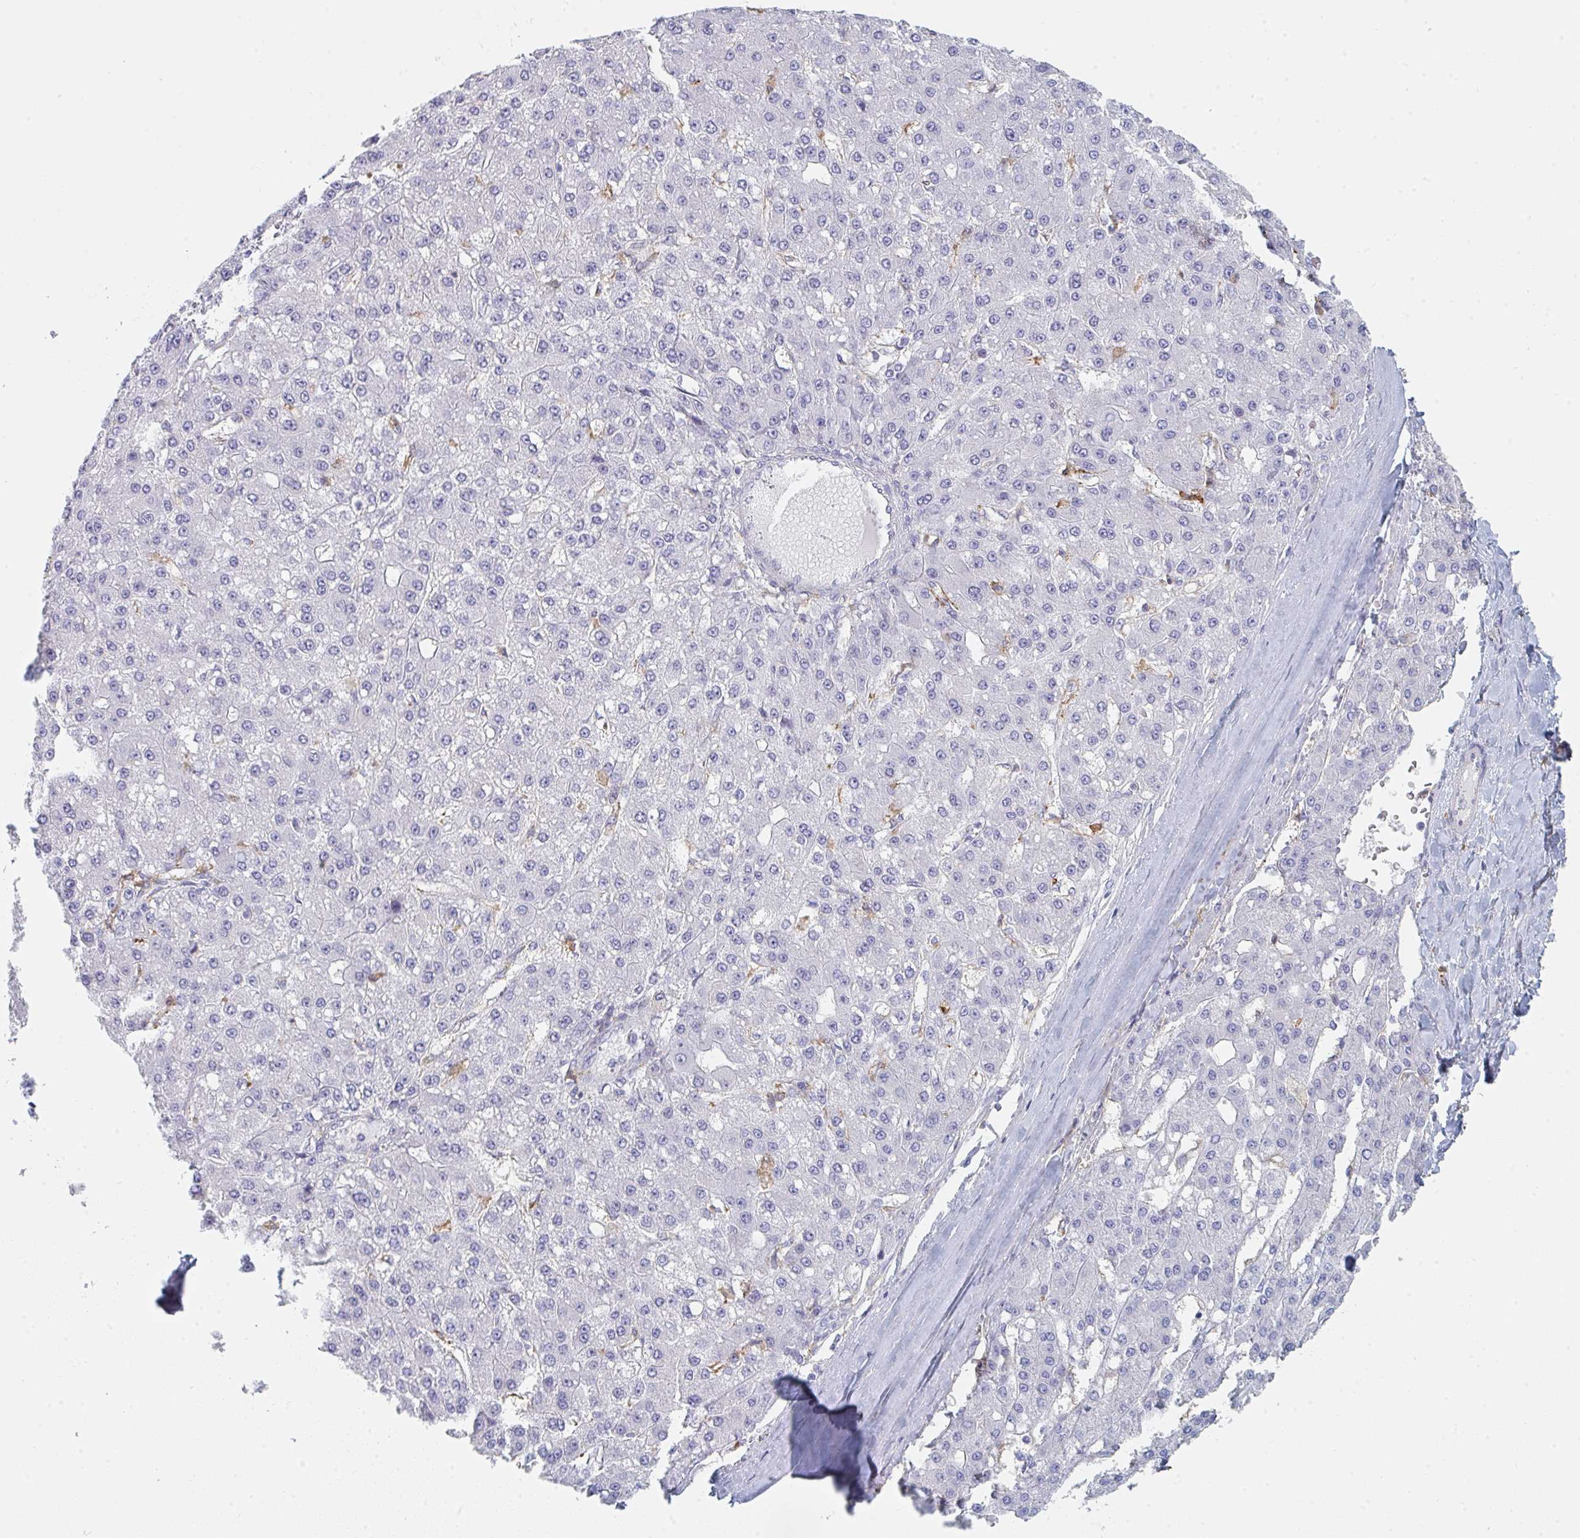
{"staining": {"intensity": "negative", "quantity": "none", "location": "none"}, "tissue": "liver cancer", "cell_type": "Tumor cells", "image_type": "cancer", "snomed": [{"axis": "morphology", "description": "Carcinoma, Hepatocellular, NOS"}, {"axis": "topography", "description": "Liver"}], "caption": "DAB immunohistochemical staining of human liver cancer exhibits no significant staining in tumor cells.", "gene": "DAB2", "patient": {"sex": "male", "age": 67}}